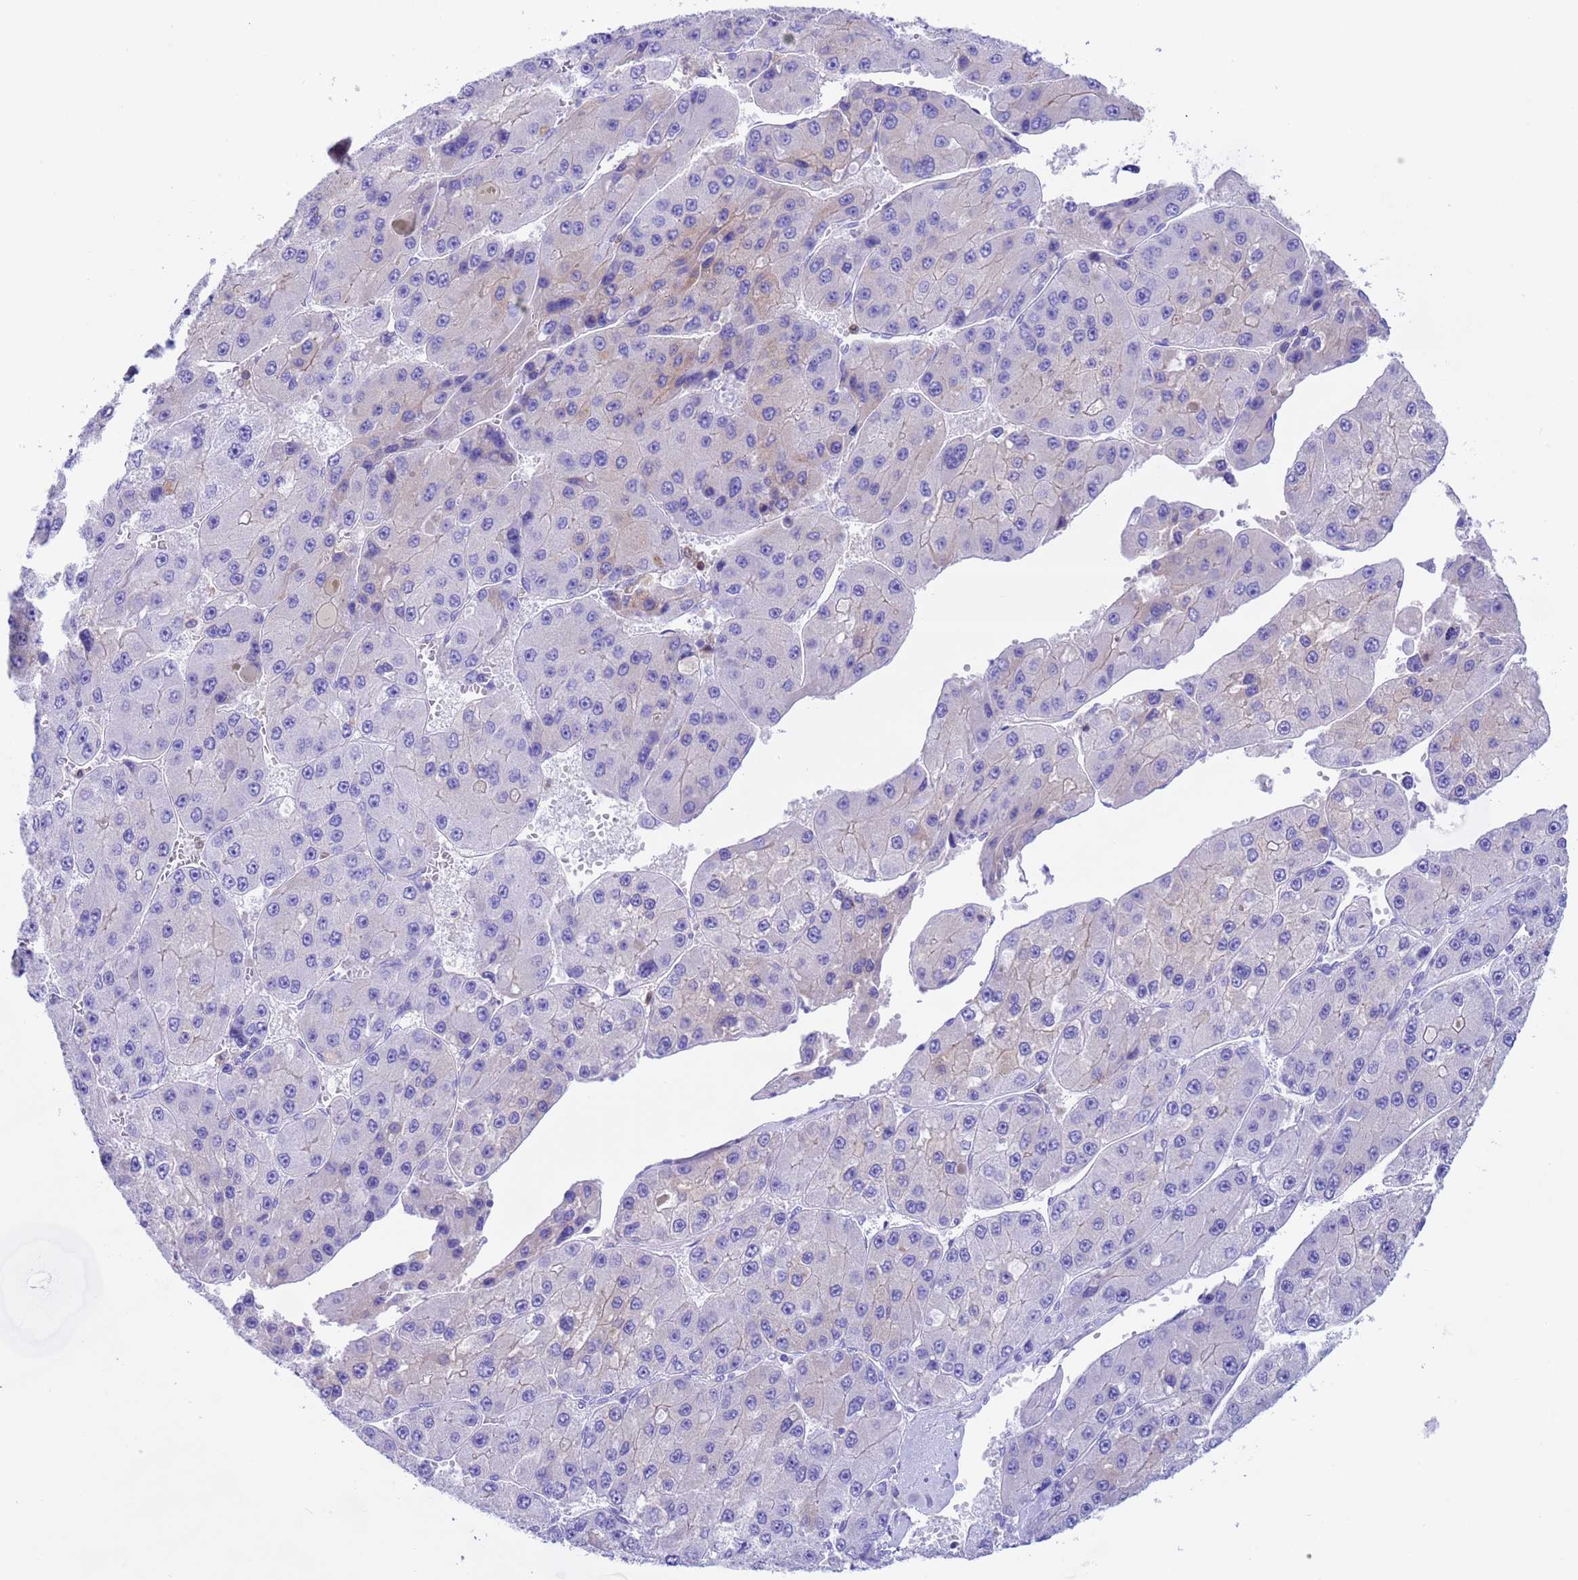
{"staining": {"intensity": "negative", "quantity": "none", "location": "none"}, "tissue": "liver cancer", "cell_type": "Tumor cells", "image_type": "cancer", "snomed": [{"axis": "morphology", "description": "Carcinoma, Hepatocellular, NOS"}, {"axis": "topography", "description": "Liver"}], "caption": "Protein analysis of hepatocellular carcinoma (liver) displays no significant positivity in tumor cells. The staining is performed using DAB (3,3'-diaminobenzidine) brown chromogen with nuclei counter-stained in using hematoxylin.", "gene": "C6orf47", "patient": {"sex": "female", "age": 73}}